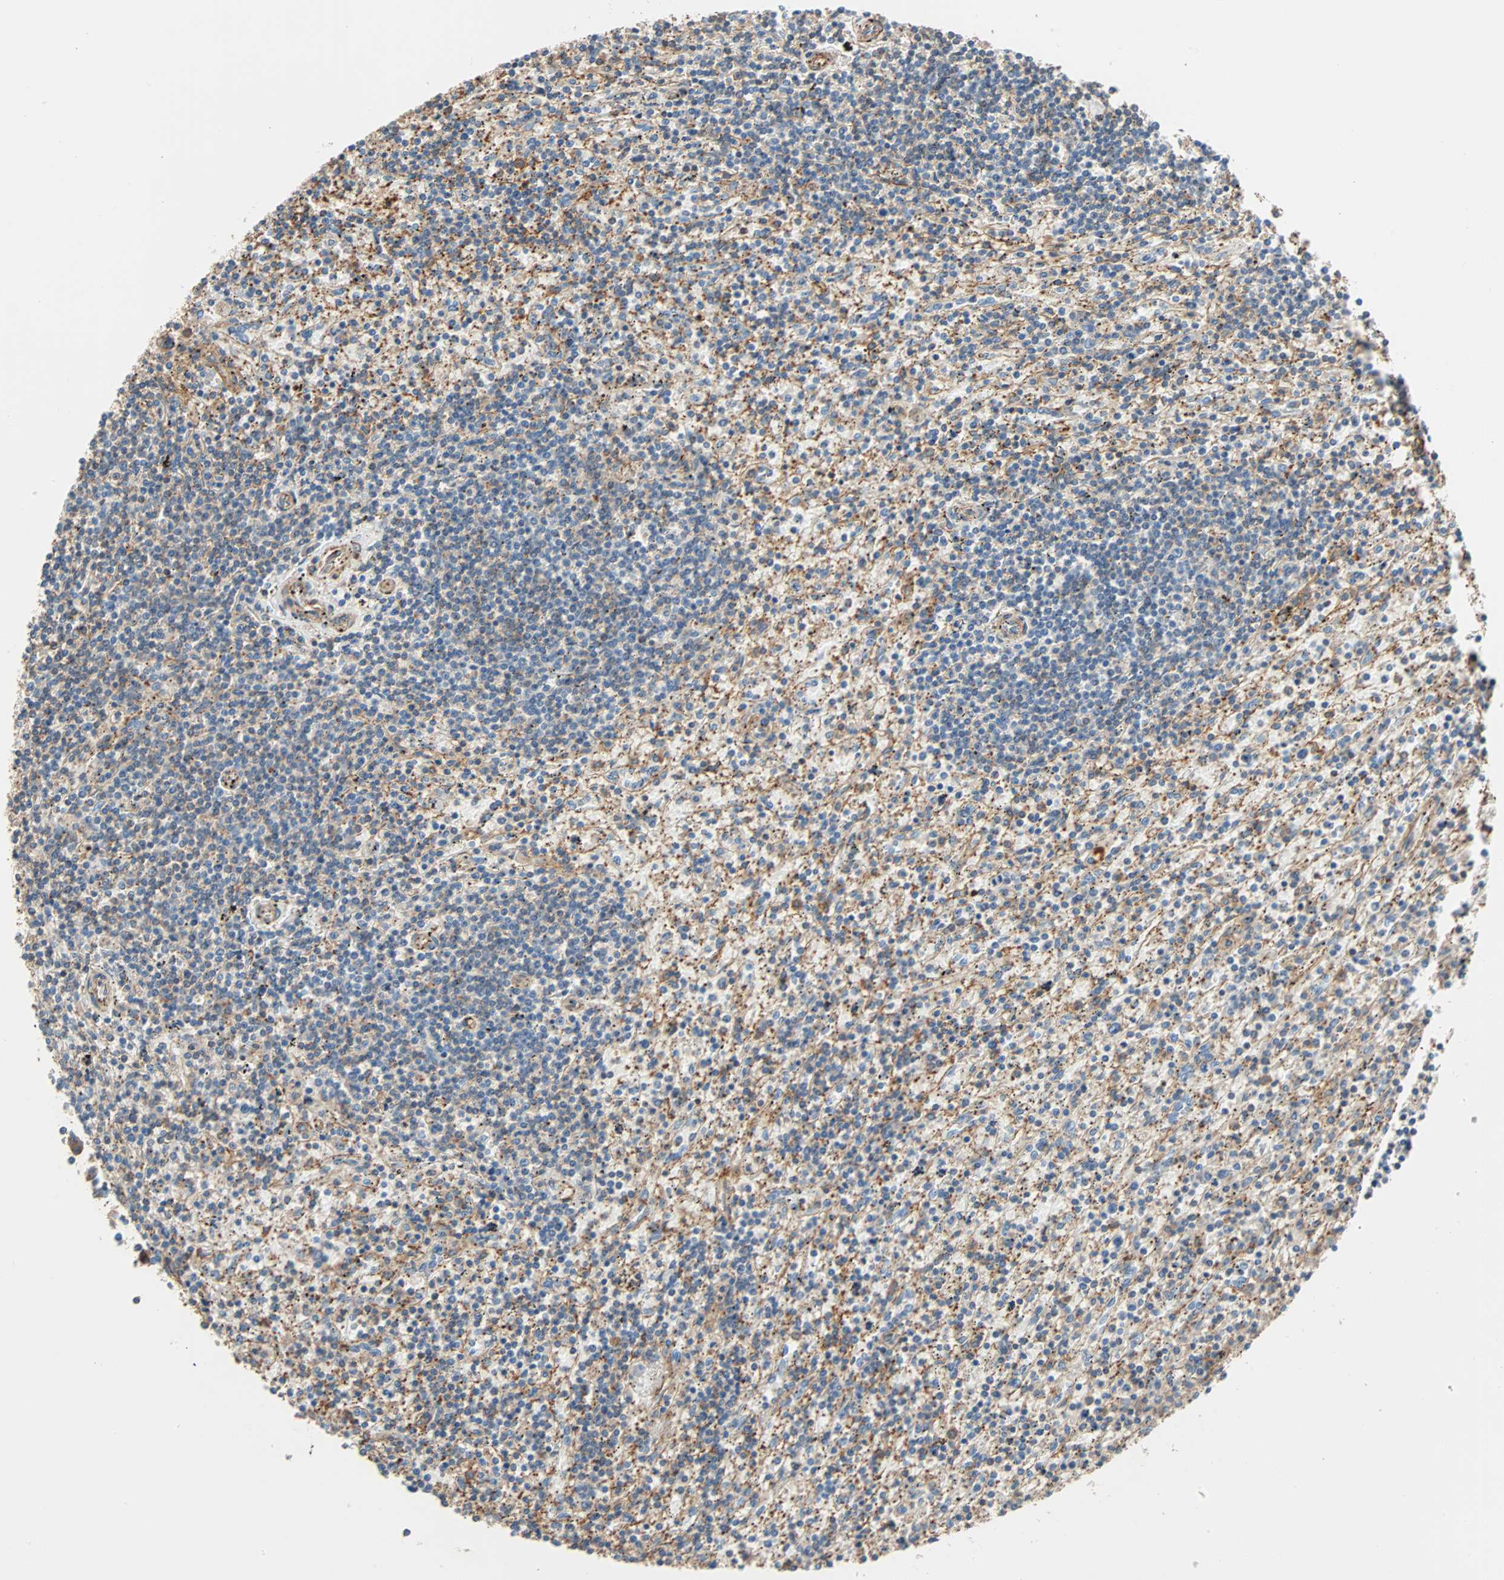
{"staining": {"intensity": "negative", "quantity": "none", "location": "none"}, "tissue": "lymphoma", "cell_type": "Tumor cells", "image_type": "cancer", "snomed": [{"axis": "morphology", "description": "Malignant lymphoma, non-Hodgkin's type, Low grade"}, {"axis": "topography", "description": "Spleen"}], "caption": "A high-resolution micrograph shows immunohistochemistry (IHC) staining of lymphoma, which reveals no significant positivity in tumor cells. (Stains: DAB (3,3'-diaminobenzidine) immunohistochemistry with hematoxylin counter stain, Microscopy: brightfield microscopy at high magnification).", "gene": "GALNT10", "patient": {"sex": "male", "age": 76}}